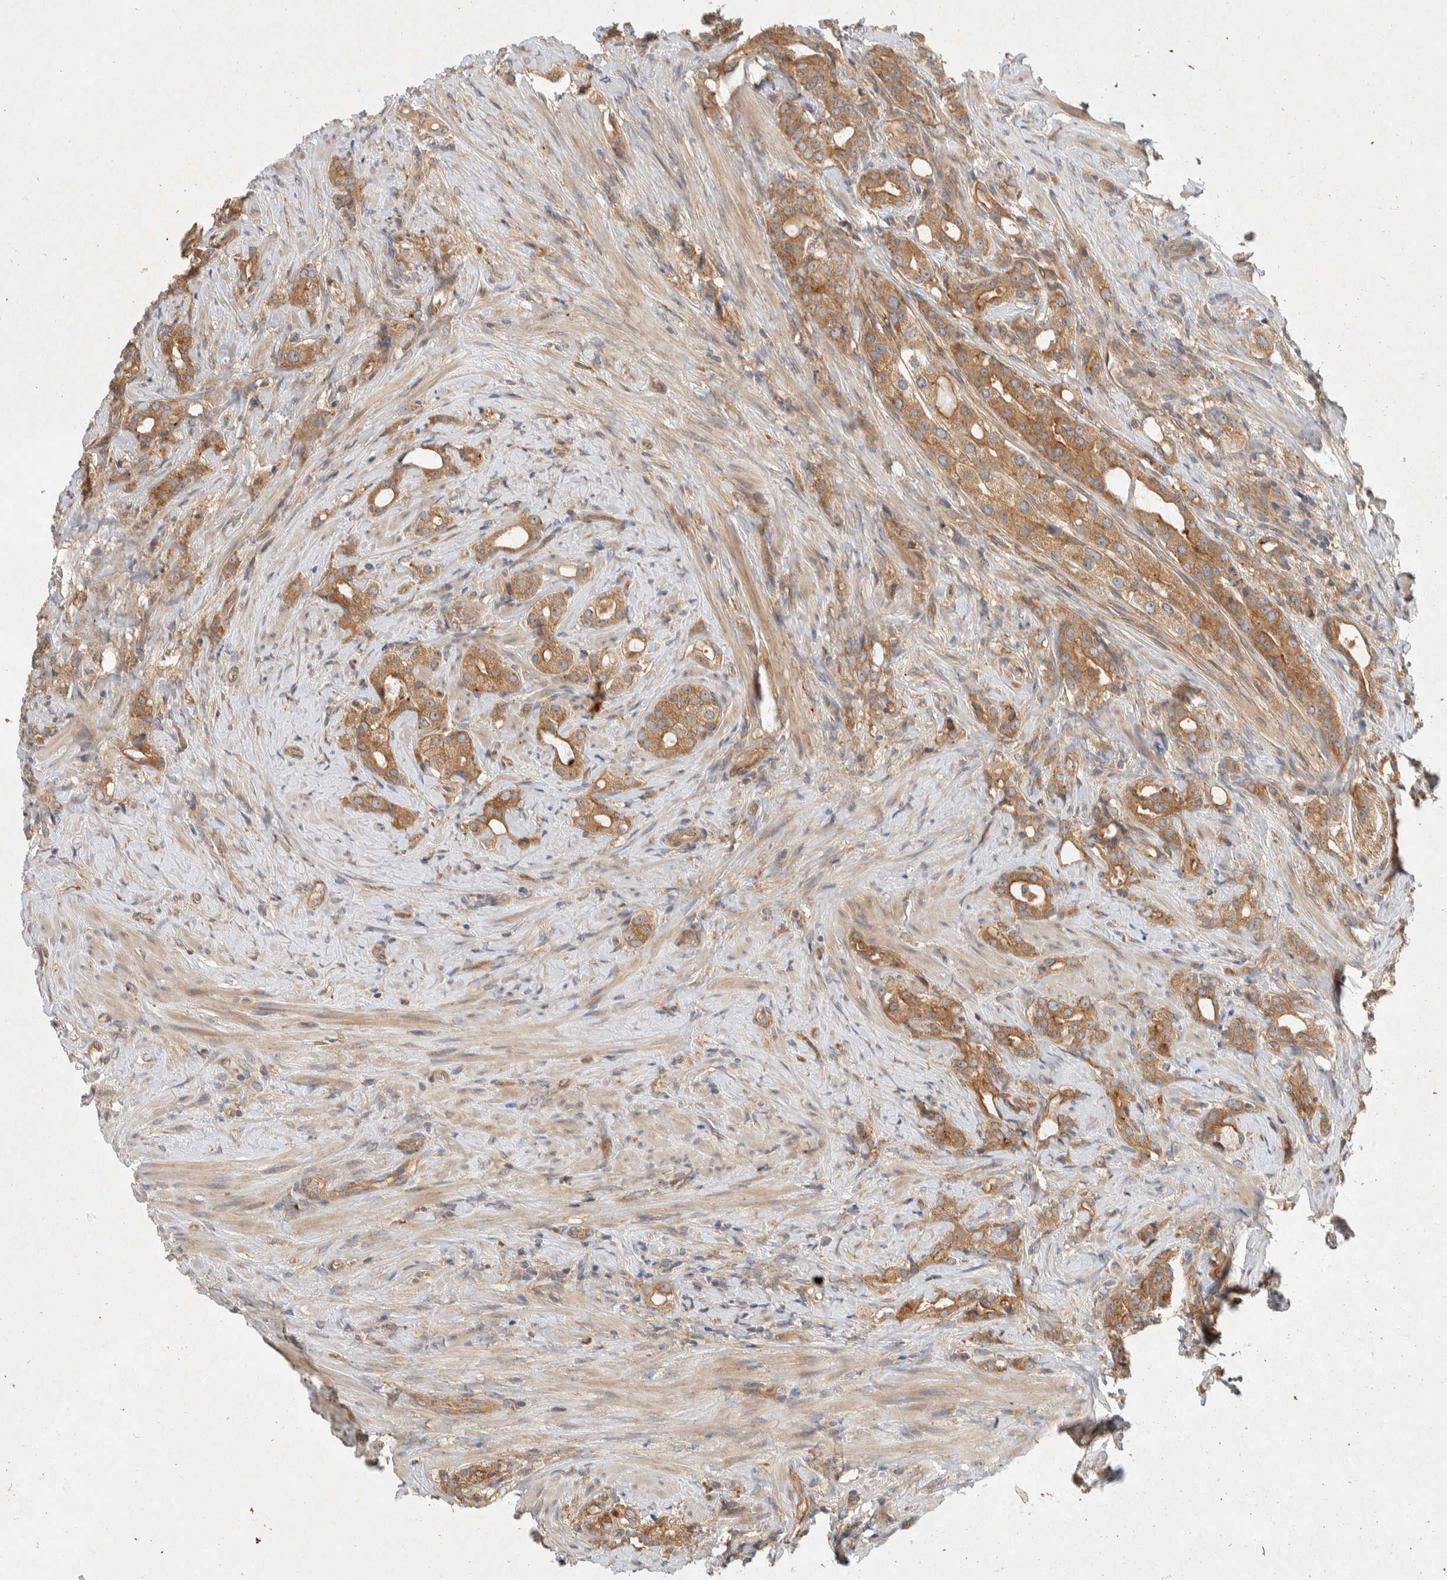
{"staining": {"intensity": "moderate", "quantity": ">75%", "location": "cytoplasmic/membranous"}, "tissue": "prostate cancer", "cell_type": "Tumor cells", "image_type": "cancer", "snomed": [{"axis": "morphology", "description": "Adenocarcinoma, High grade"}, {"axis": "topography", "description": "Prostate"}], "caption": "This is an image of immunohistochemistry (IHC) staining of prostate cancer, which shows moderate expression in the cytoplasmic/membranous of tumor cells.", "gene": "PXK", "patient": {"sex": "male", "age": 63}}